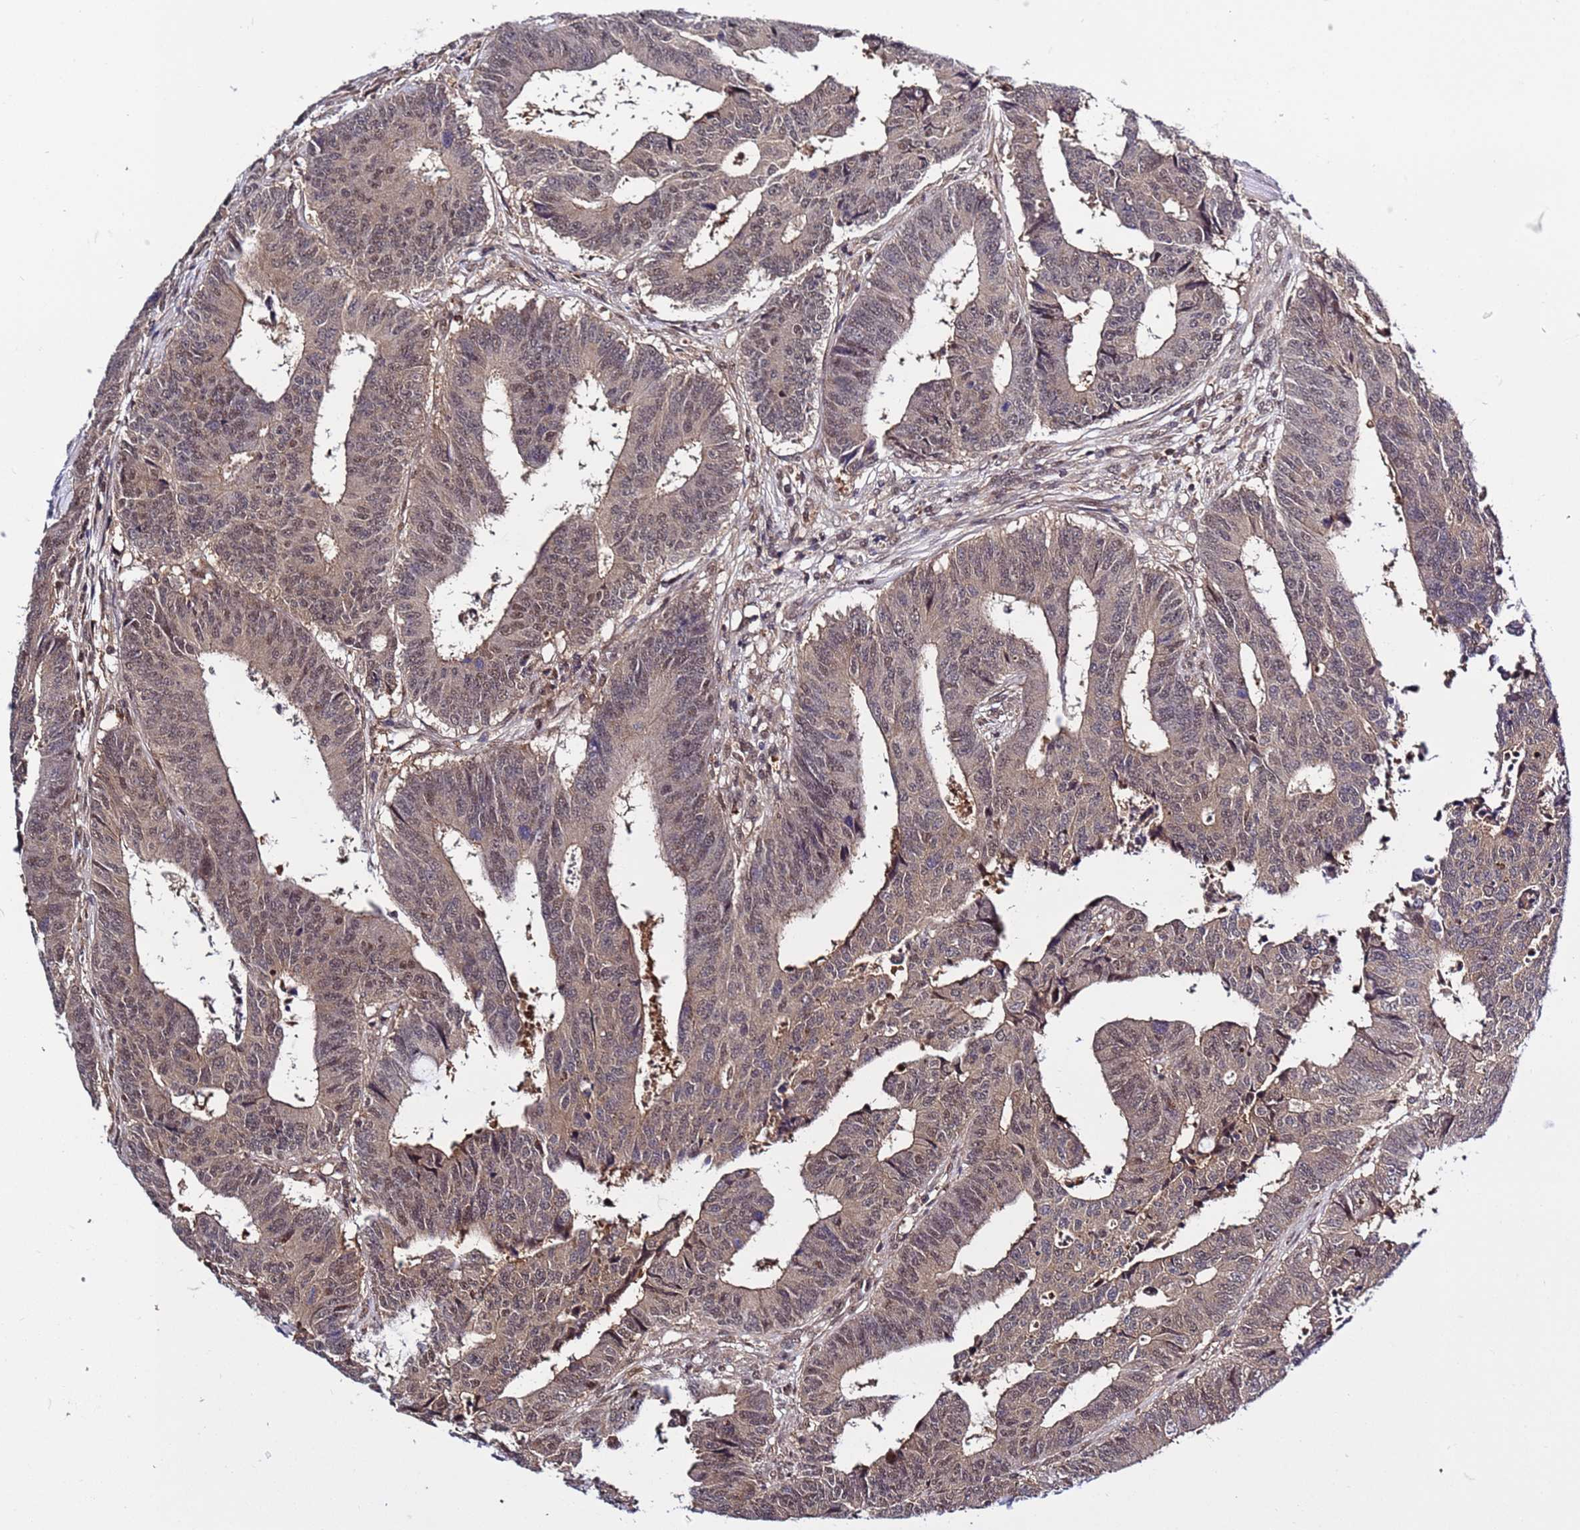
{"staining": {"intensity": "weak", "quantity": ">75%", "location": "cytoplasmic/membranous,nuclear"}, "tissue": "colorectal cancer", "cell_type": "Tumor cells", "image_type": "cancer", "snomed": [{"axis": "morphology", "description": "Adenocarcinoma, NOS"}, {"axis": "topography", "description": "Rectum"}], "caption": "IHC image of neoplastic tissue: human colorectal cancer stained using immunohistochemistry exhibits low levels of weak protein expression localized specifically in the cytoplasmic/membranous and nuclear of tumor cells, appearing as a cytoplasmic/membranous and nuclear brown color.", "gene": "GEN1", "patient": {"sex": "male", "age": 84}}